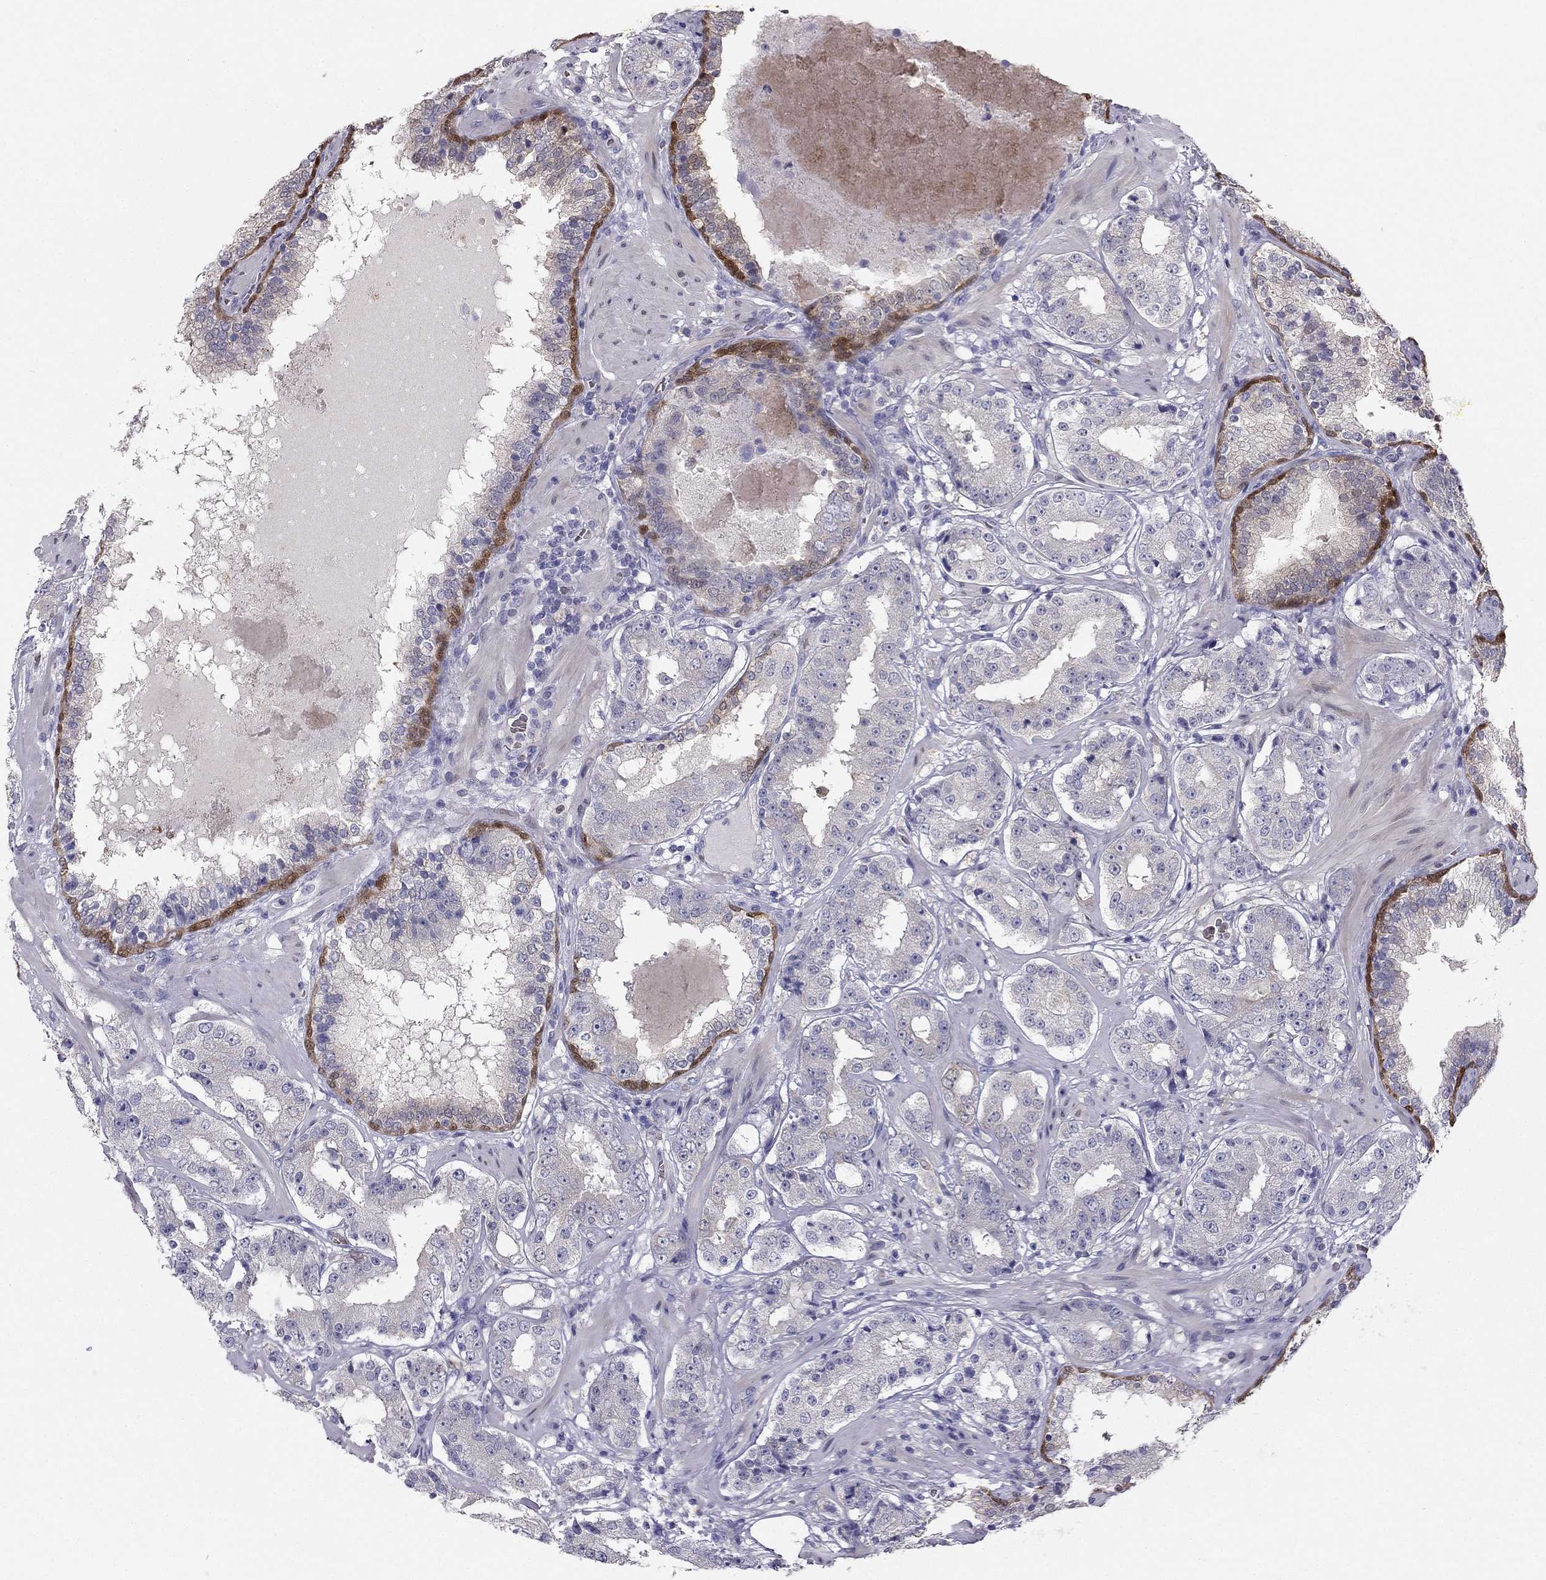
{"staining": {"intensity": "negative", "quantity": "none", "location": "none"}, "tissue": "prostate cancer", "cell_type": "Tumor cells", "image_type": "cancer", "snomed": [{"axis": "morphology", "description": "Adenocarcinoma, Low grade"}, {"axis": "topography", "description": "Prostate"}], "caption": "Tumor cells are negative for protein expression in human prostate adenocarcinoma (low-grade). (DAB immunohistochemistry visualized using brightfield microscopy, high magnification).", "gene": "RSPH14", "patient": {"sex": "male", "age": 60}}